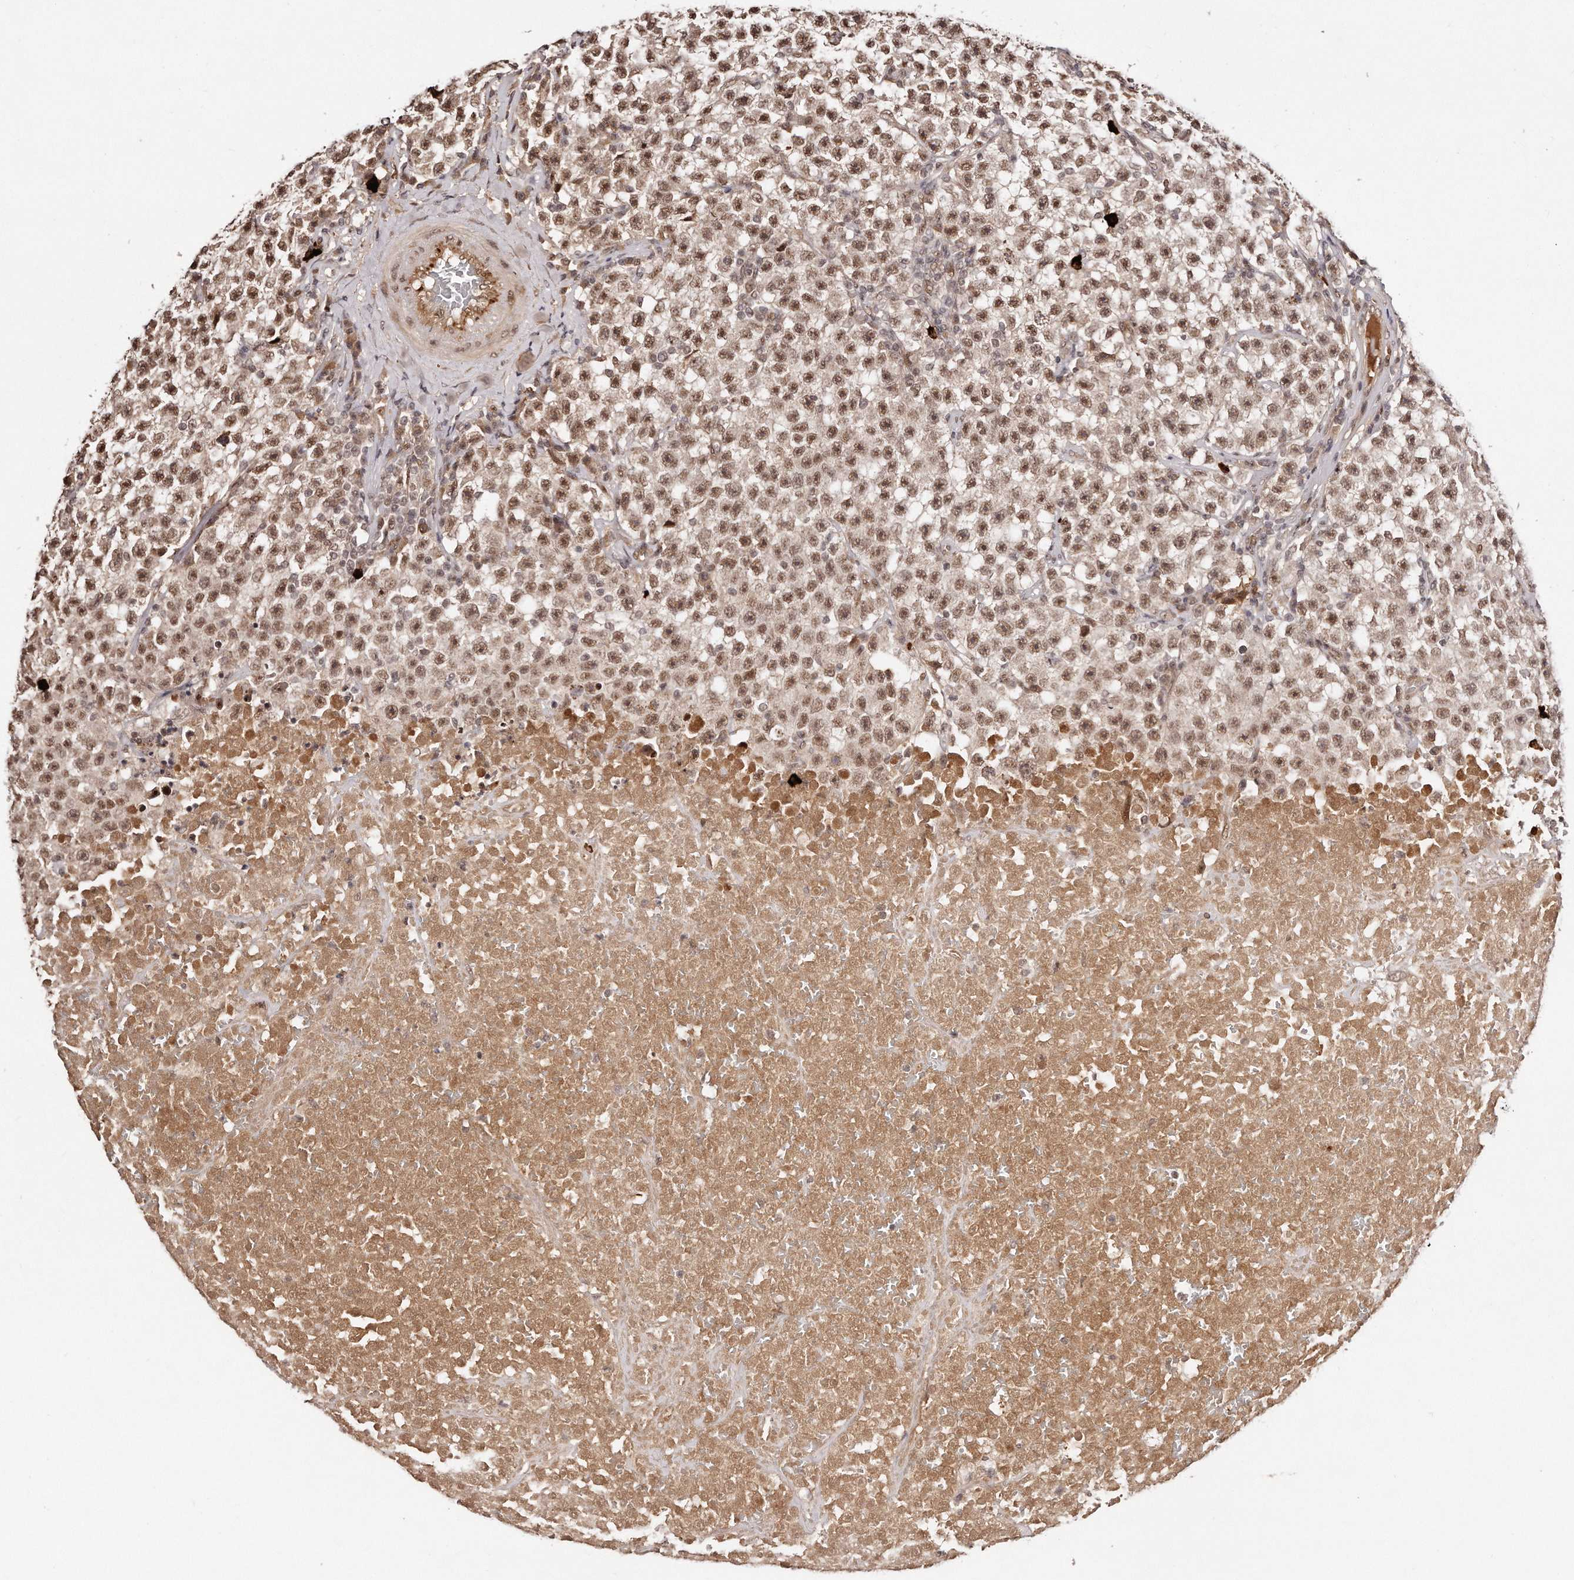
{"staining": {"intensity": "moderate", "quantity": ">75%", "location": "nuclear"}, "tissue": "testis cancer", "cell_type": "Tumor cells", "image_type": "cancer", "snomed": [{"axis": "morphology", "description": "Seminoma, NOS"}, {"axis": "topography", "description": "Testis"}], "caption": "This is a histology image of immunohistochemistry staining of seminoma (testis), which shows moderate staining in the nuclear of tumor cells.", "gene": "SOX4", "patient": {"sex": "male", "age": 22}}